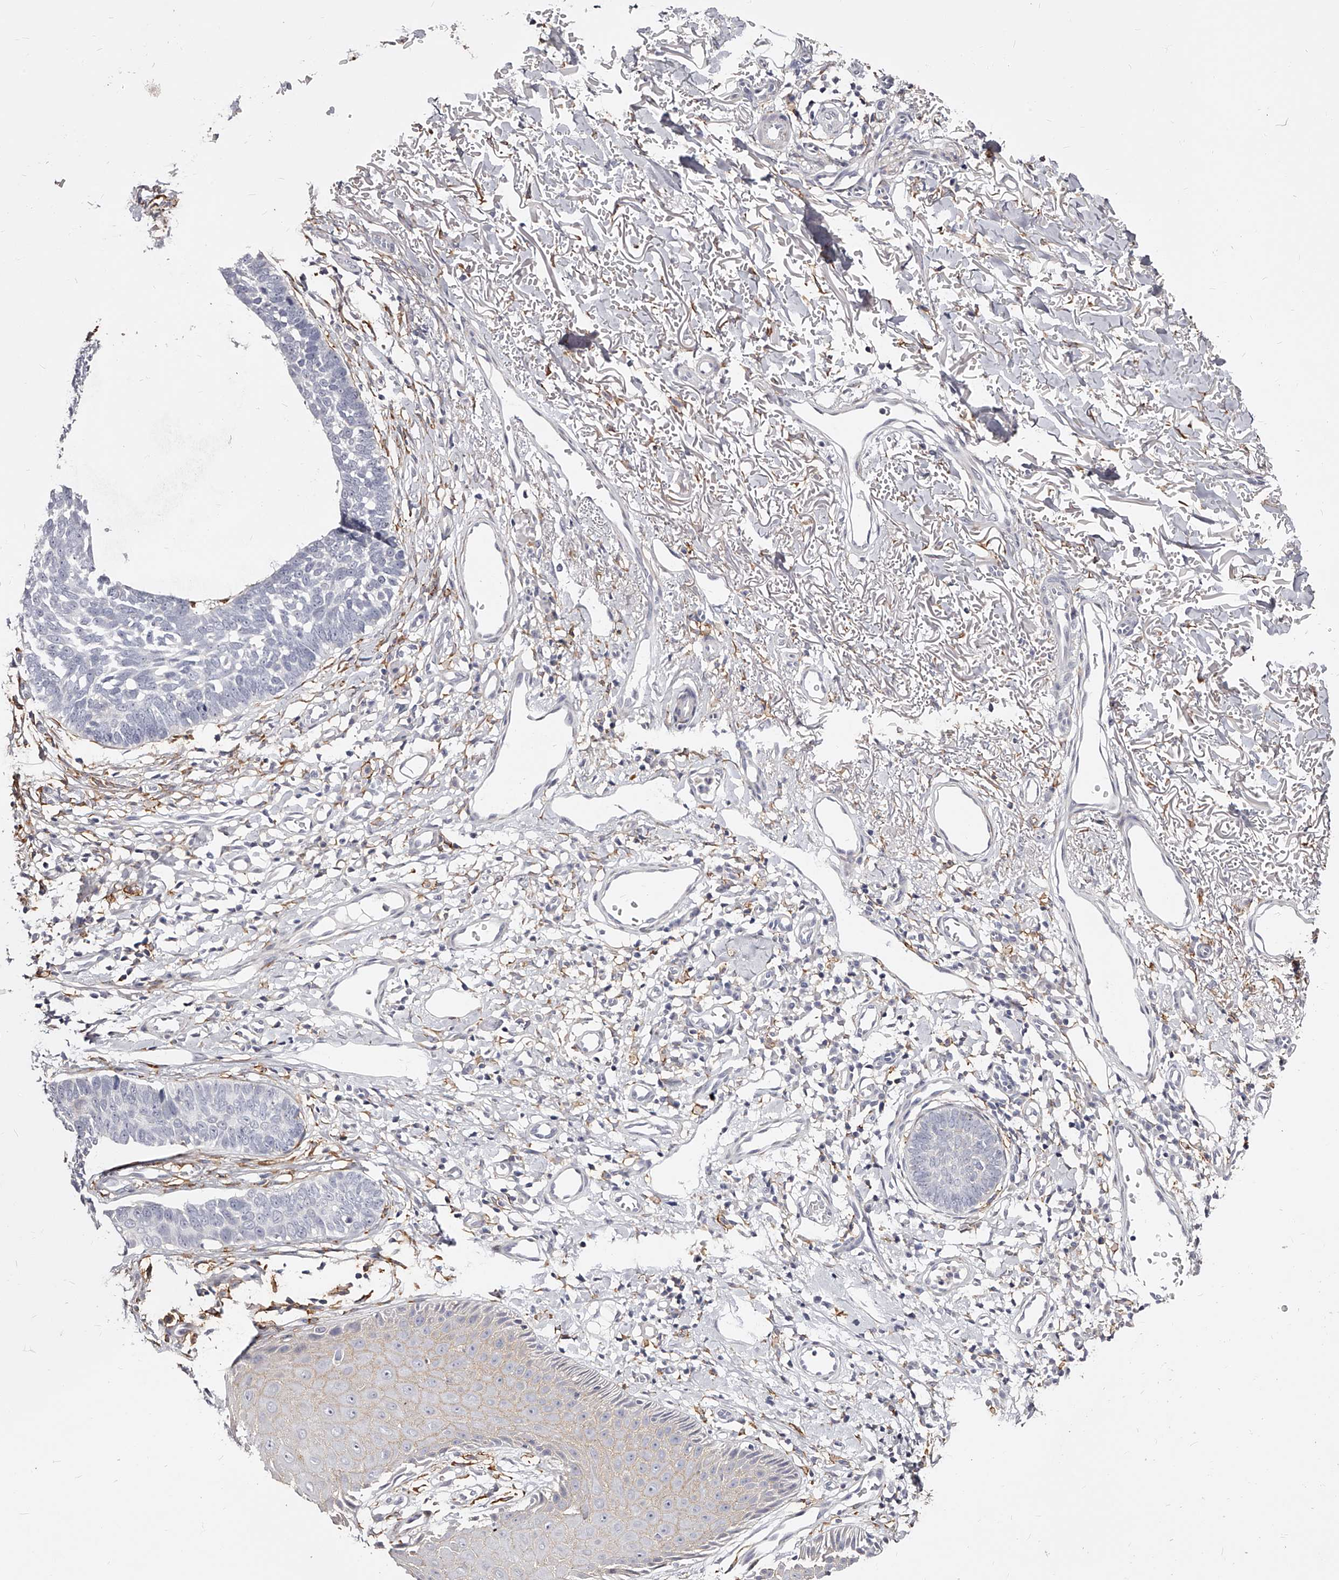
{"staining": {"intensity": "negative", "quantity": "none", "location": "none"}, "tissue": "skin cancer", "cell_type": "Tumor cells", "image_type": "cancer", "snomed": [{"axis": "morphology", "description": "Normal tissue, NOS"}, {"axis": "morphology", "description": "Basal cell carcinoma"}, {"axis": "topography", "description": "Skin"}], "caption": "DAB immunohistochemical staining of human skin cancer shows no significant positivity in tumor cells. (Brightfield microscopy of DAB IHC at high magnification).", "gene": "CD82", "patient": {"sex": "male", "age": 77}}